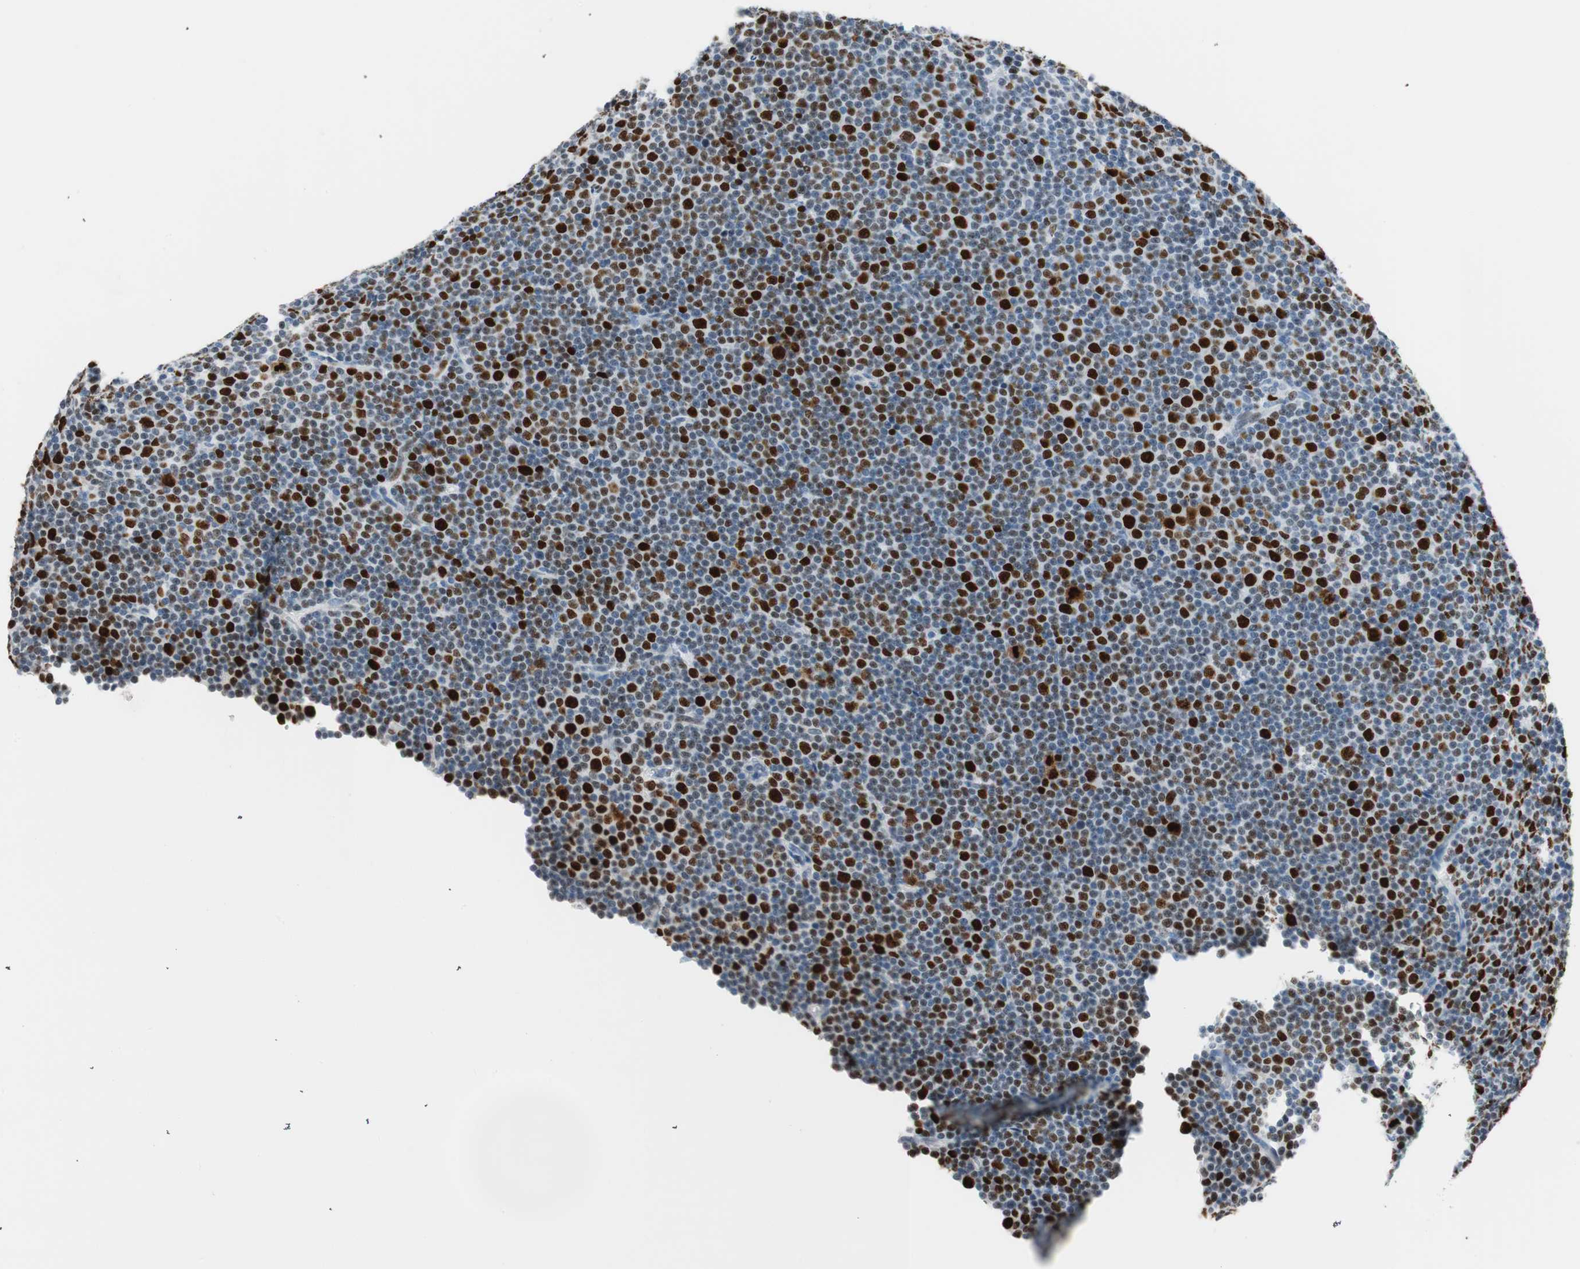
{"staining": {"intensity": "strong", "quantity": "25%-75%", "location": "nuclear"}, "tissue": "lymphoma", "cell_type": "Tumor cells", "image_type": "cancer", "snomed": [{"axis": "morphology", "description": "Malignant lymphoma, non-Hodgkin's type, Low grade"}, {"axis": "topography", "description": "Lymph node"}], "caption": "IHC (DAB (3,3'-diaminobenzidine)) staining of lymphoma reveals strong nuclear protein expression in approximately 25%-75% of tumor cells. (DAB IHC, brown staining for protein, blue staining for nuclei).", "gene": "EZH2", "patient": {"sex": "female", "age": 67}}